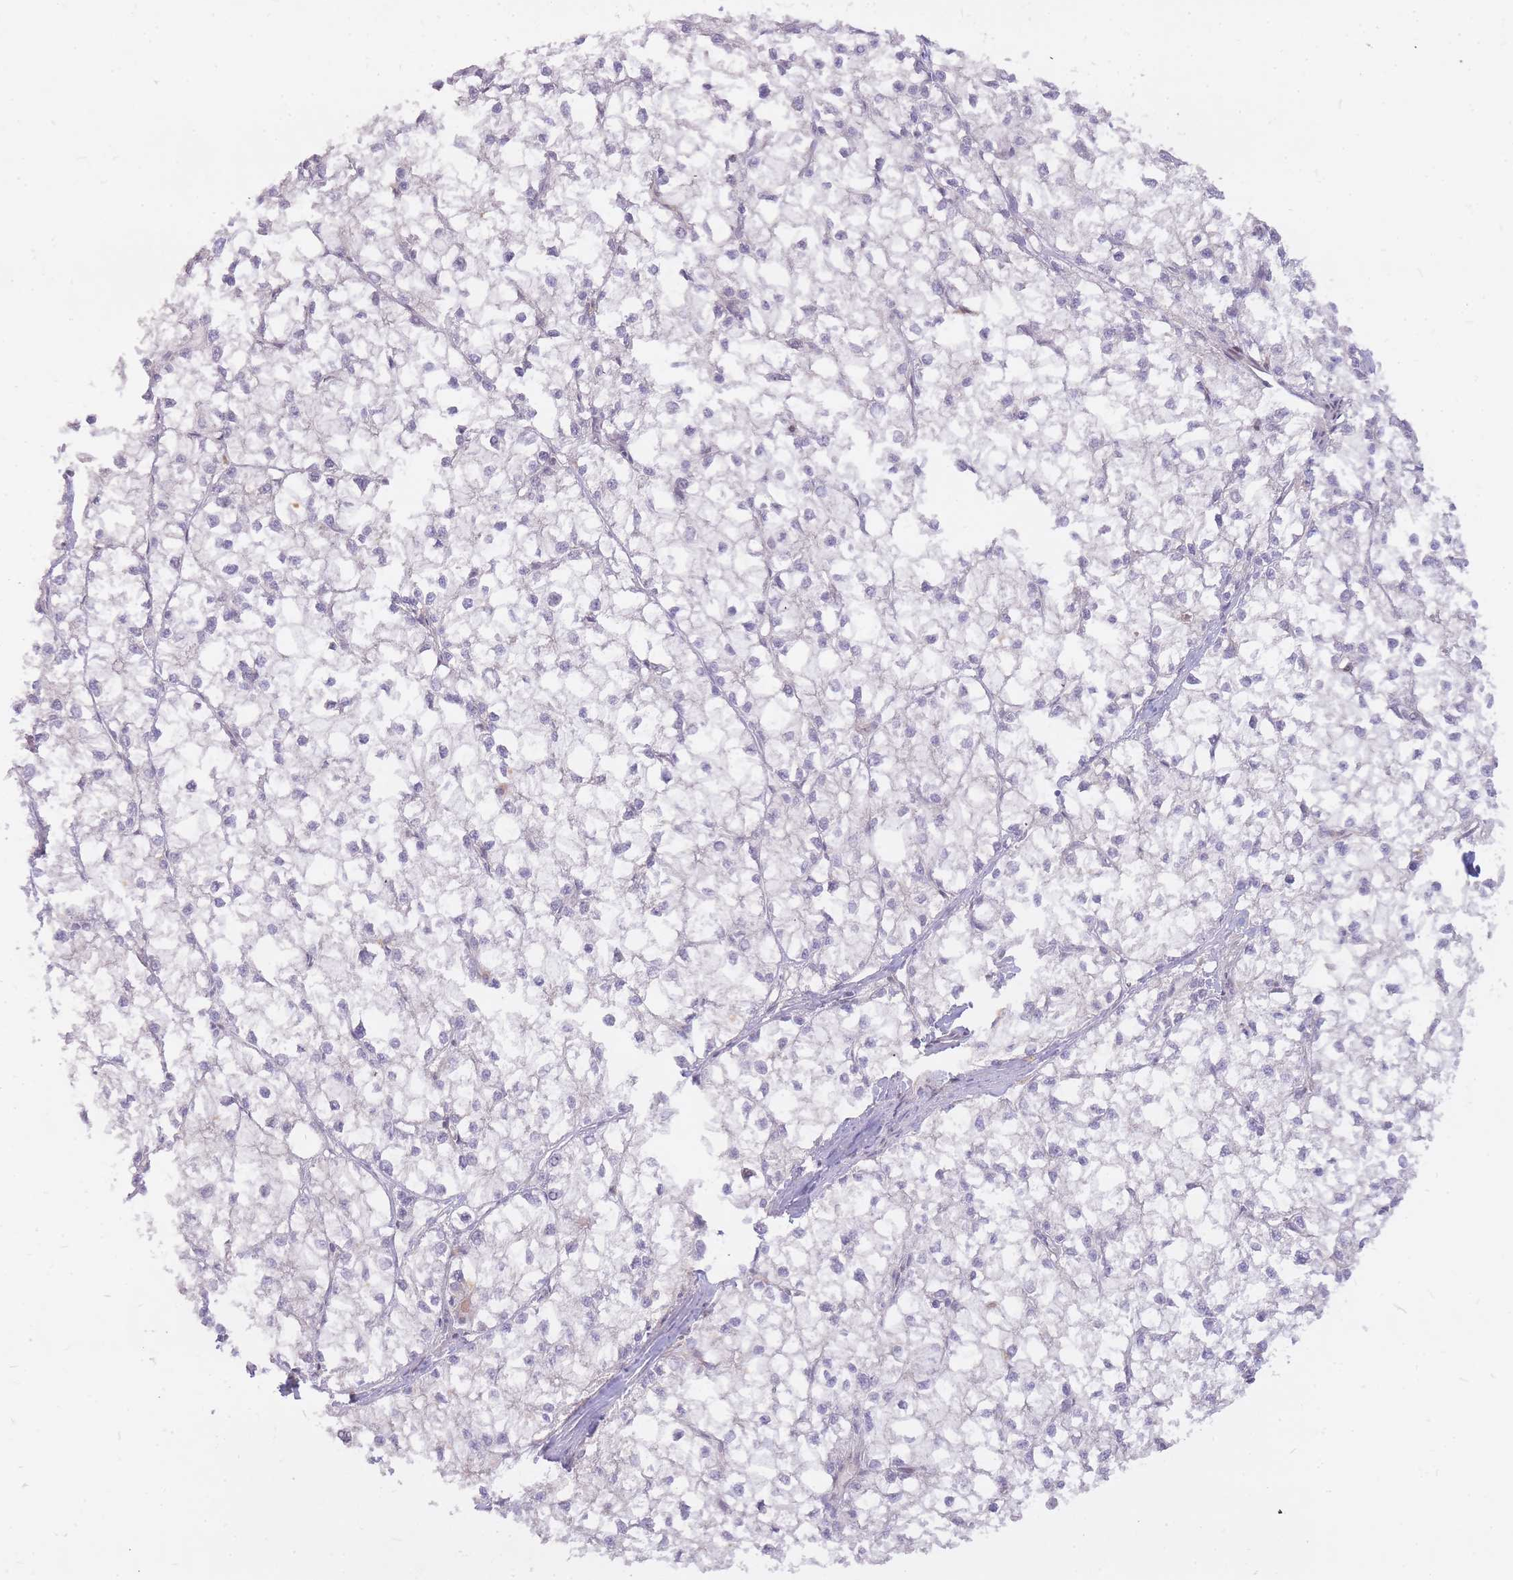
{"staining": {"intensity": "negative", "quantity": "none", "location": "none"}, "tissue": "liver cancer", "cell_type": "Tumor cells", "image_type": "cancer", "snomed": [{"axis": "morphology", "description": "Carcinoma, Hepatocellular, NOS"}, {"axis": "topography", "description": "Liver"}], "caption": "Tumor cells show no significant protein expression in hepatocellular carcinoma (liver).", "gene": "TLE2", "patient": {"sex": "female", "age": 43}}